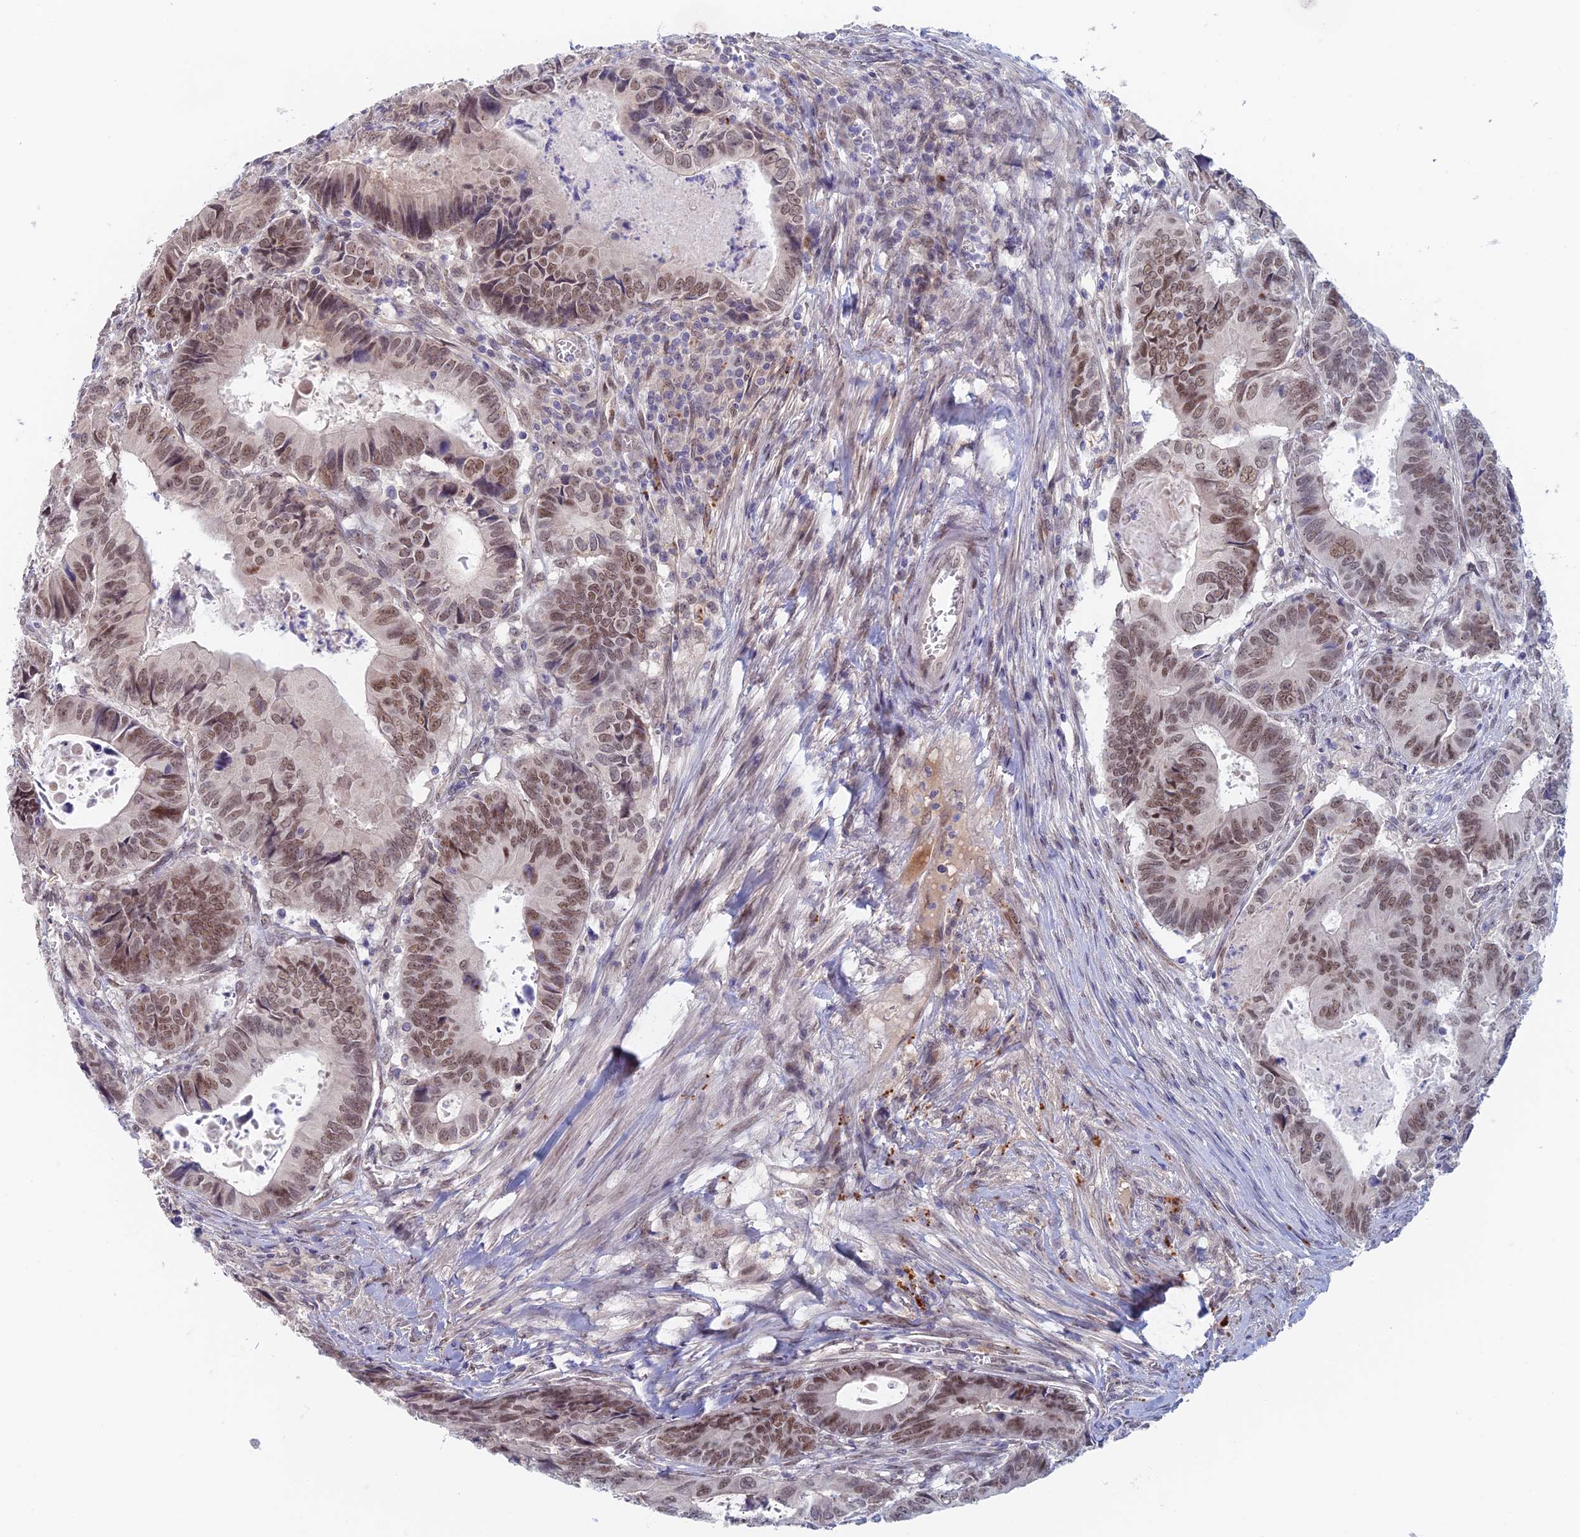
{"staining": {"intensity": "moderate", "quantity": ">75%", "location": "nuclear"}, "tissue": "colorectal cancer", "cell_type": "Tumor cells", "image_type": "cancer", "snomed": [{"axis": "morphology", "description": "Adenocarcinoma, NOS"}, {"axis": "topography", "description": "Colon"}], "caption": "Immunohistochemical staining of colorectal cancer reveals medium levels of moderate nuclear protein staining in about >75% of tumor cells.", "gene": "ZUP1", "patient": {"sex": "male", "age": 85}}